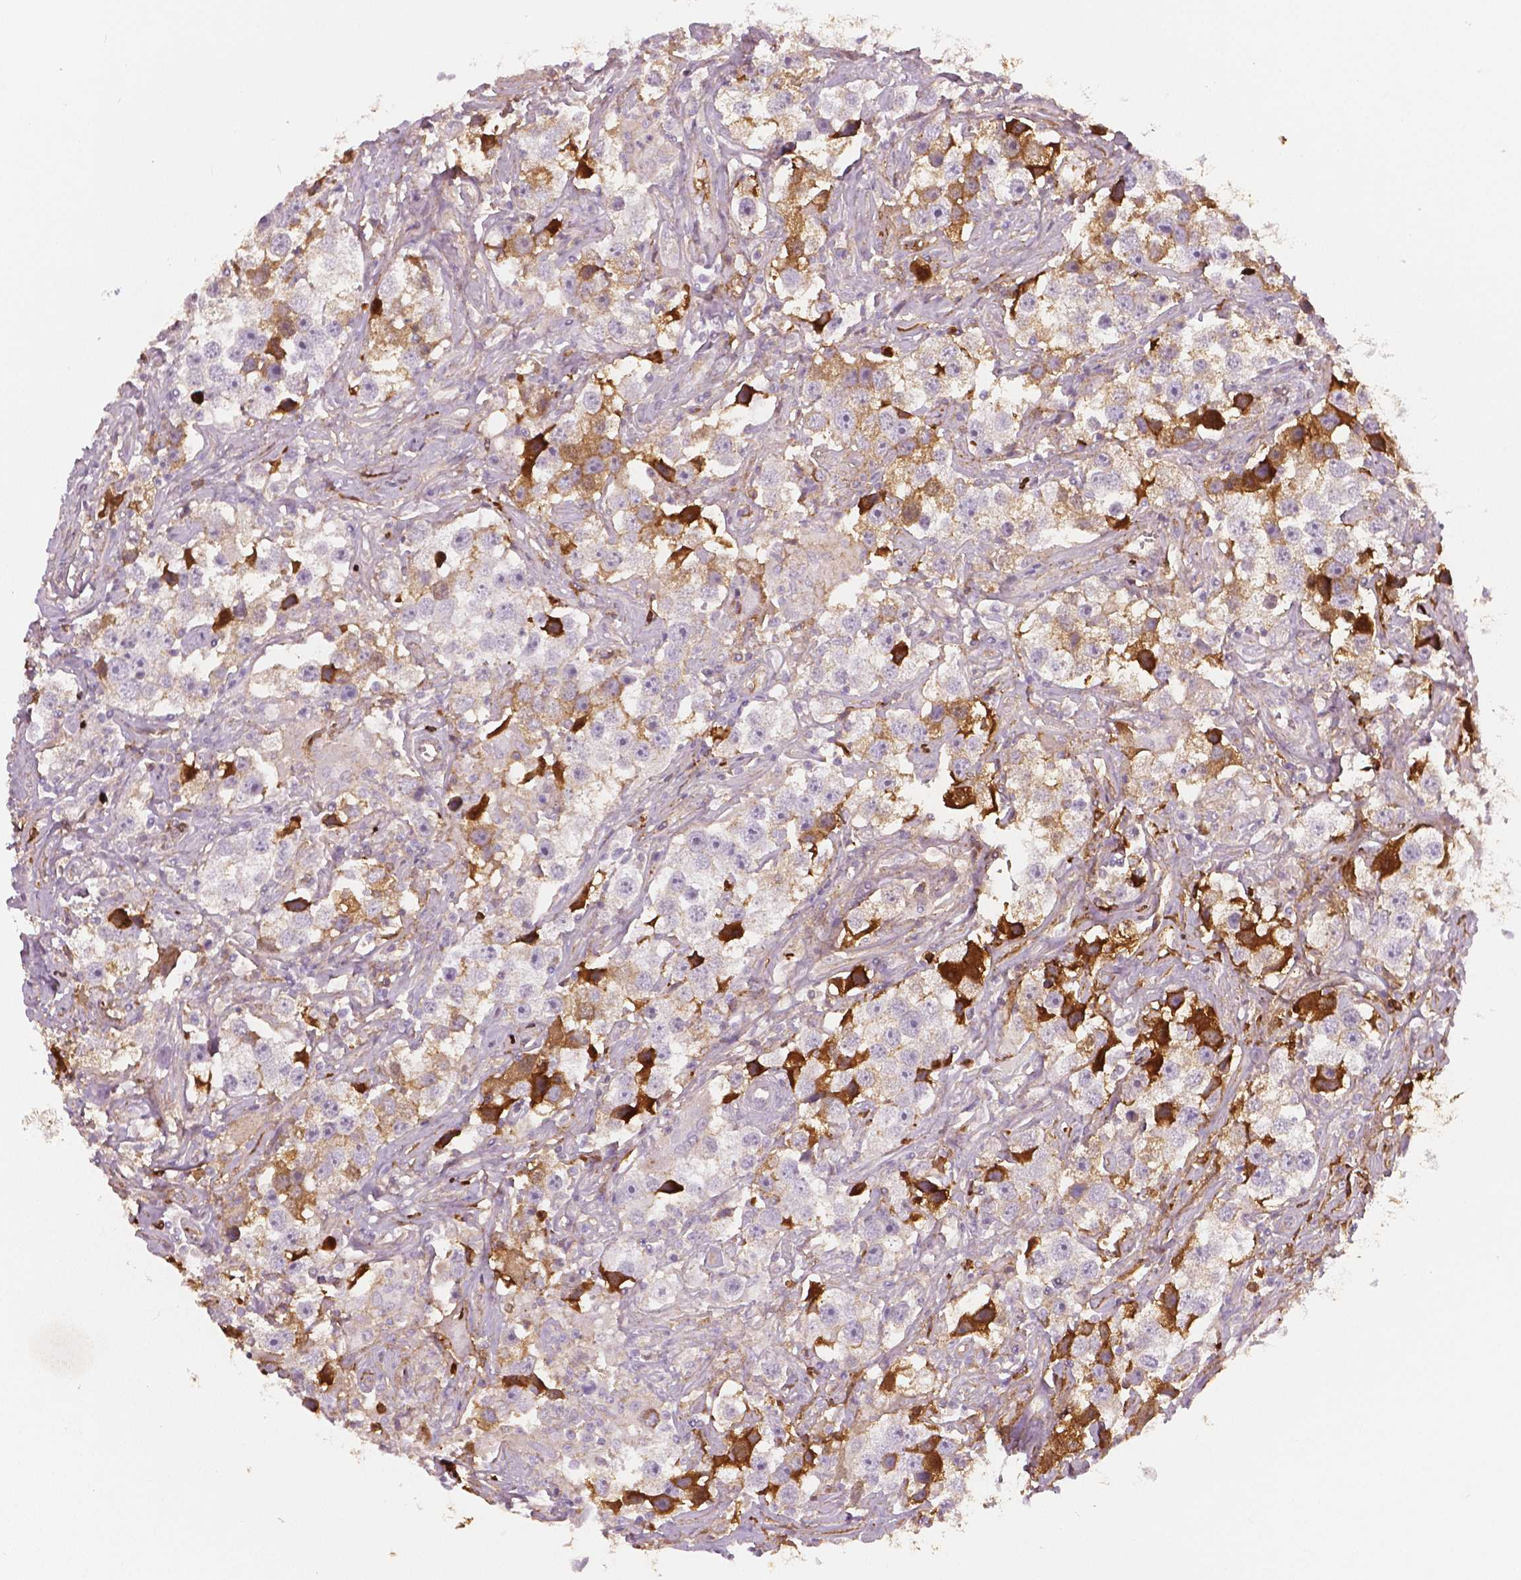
{"staining": {"intensity": "negative", "quantity": "none", "location": "none"}, "tissue": "testis cancer", "cell_type": "Tumor cells", "image_type": "cancer", "snomed": [{"axis": "morphology", "description": "Seminoma, NOS"}, {"axis": "topography", "description": "Testis"}], "caption": "The immunohistochemistry (IHC) image has no significant staining in tumor cells of testis cancer tissue.", "gene": "APOA4", "patient": {"sex": "male", "age": 49}}